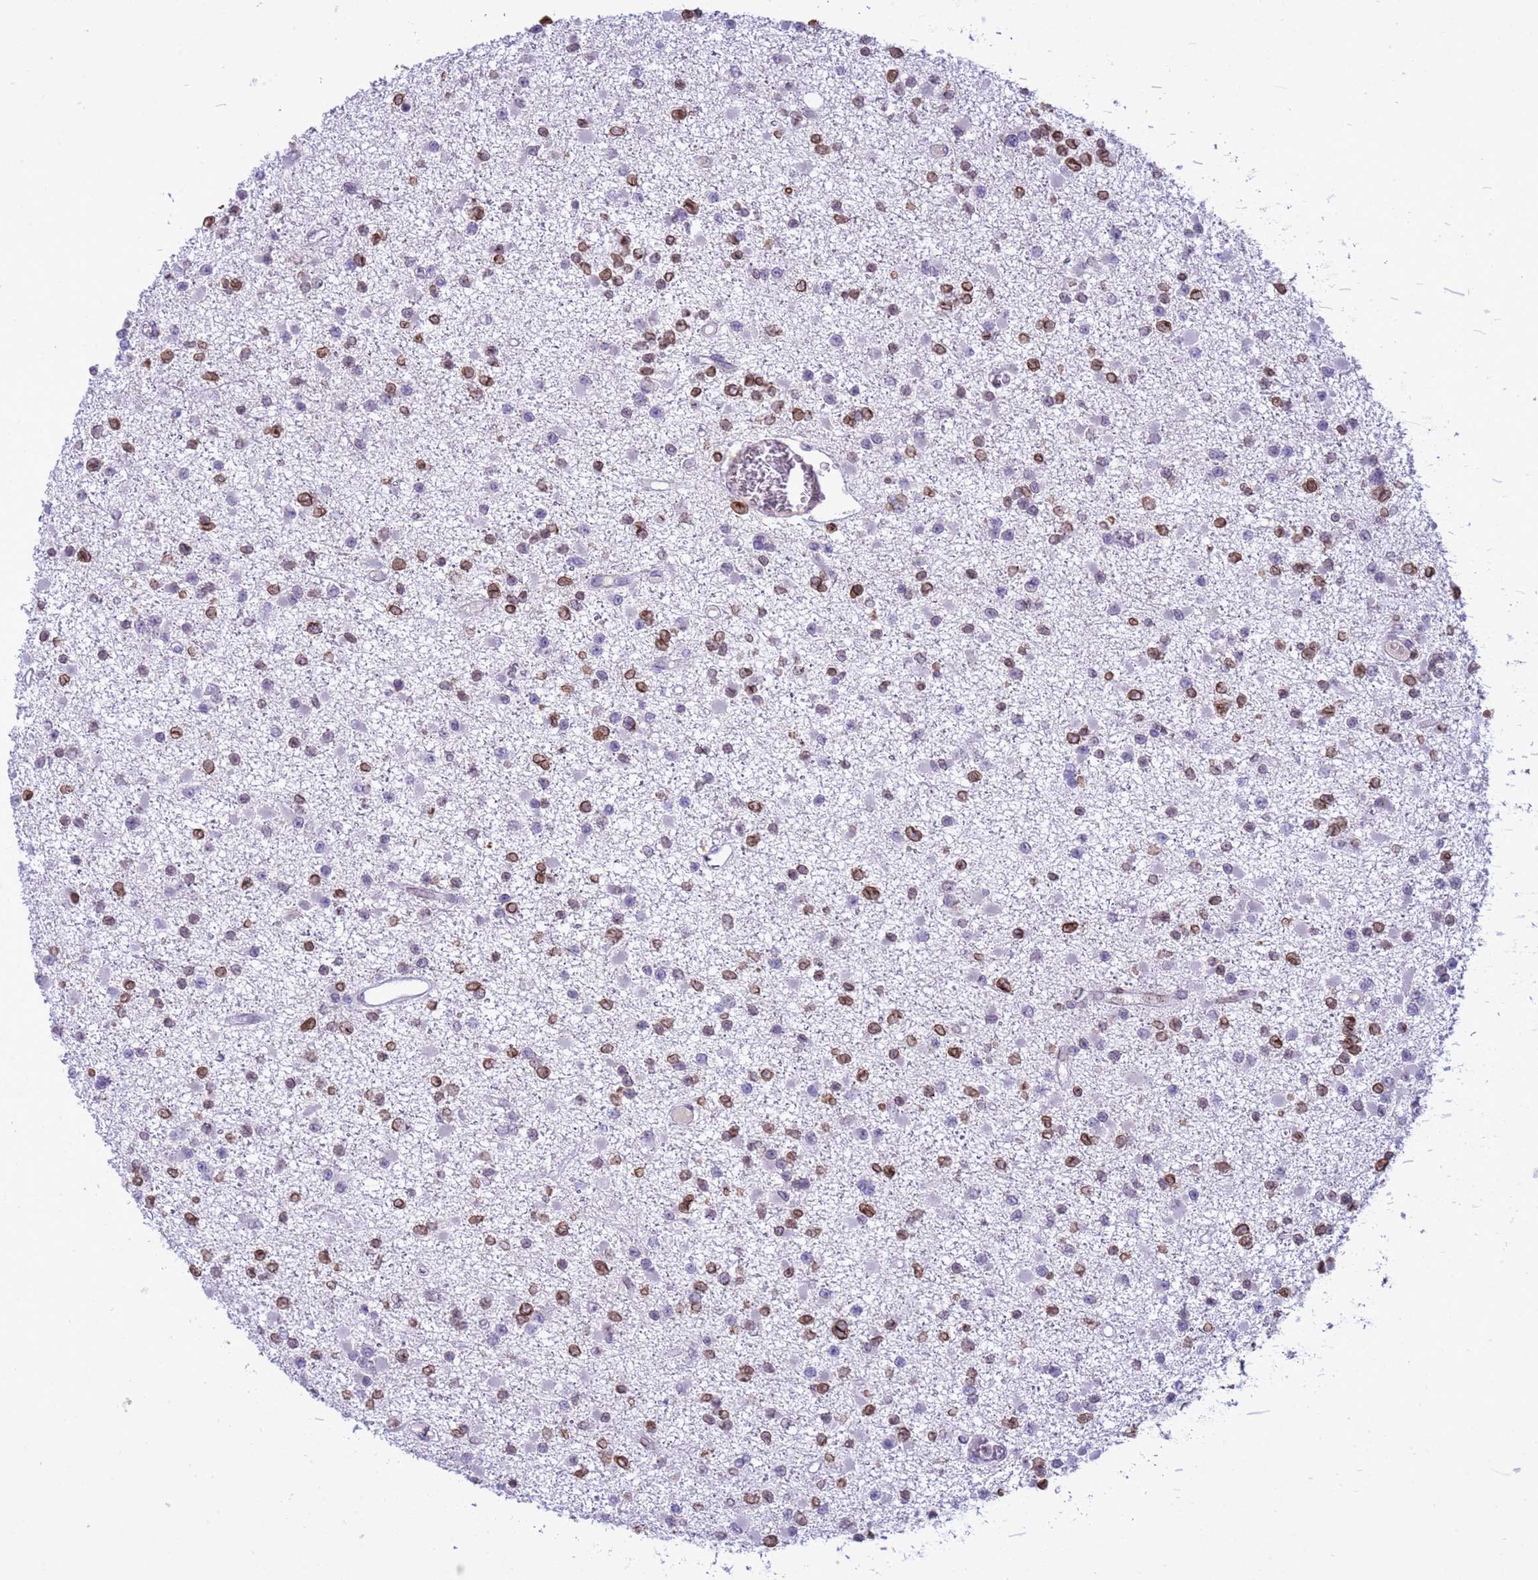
{"staining": {"intensity": "moderate", "quantity": "25%-75%", "location": "cytoplasmic/membranous,nuclear"}, "tissue": "glioma", "cell_type": "Tumor cells", "image_type": "cancer", "snomed": [{"axis": "morphology", "description": "Glioma, malignant, Low grade"}, {"axis": "topography", "description": "Brain"}], "caption": "Immunohistochemical staining of glioma exhibits medium levels of moderate cytoplasmic/membranous and nuclear protein expression in about 25%-75% of tumor cells.", "gene": "DHX37", "patient": {"sex": "female", "age": 22}}